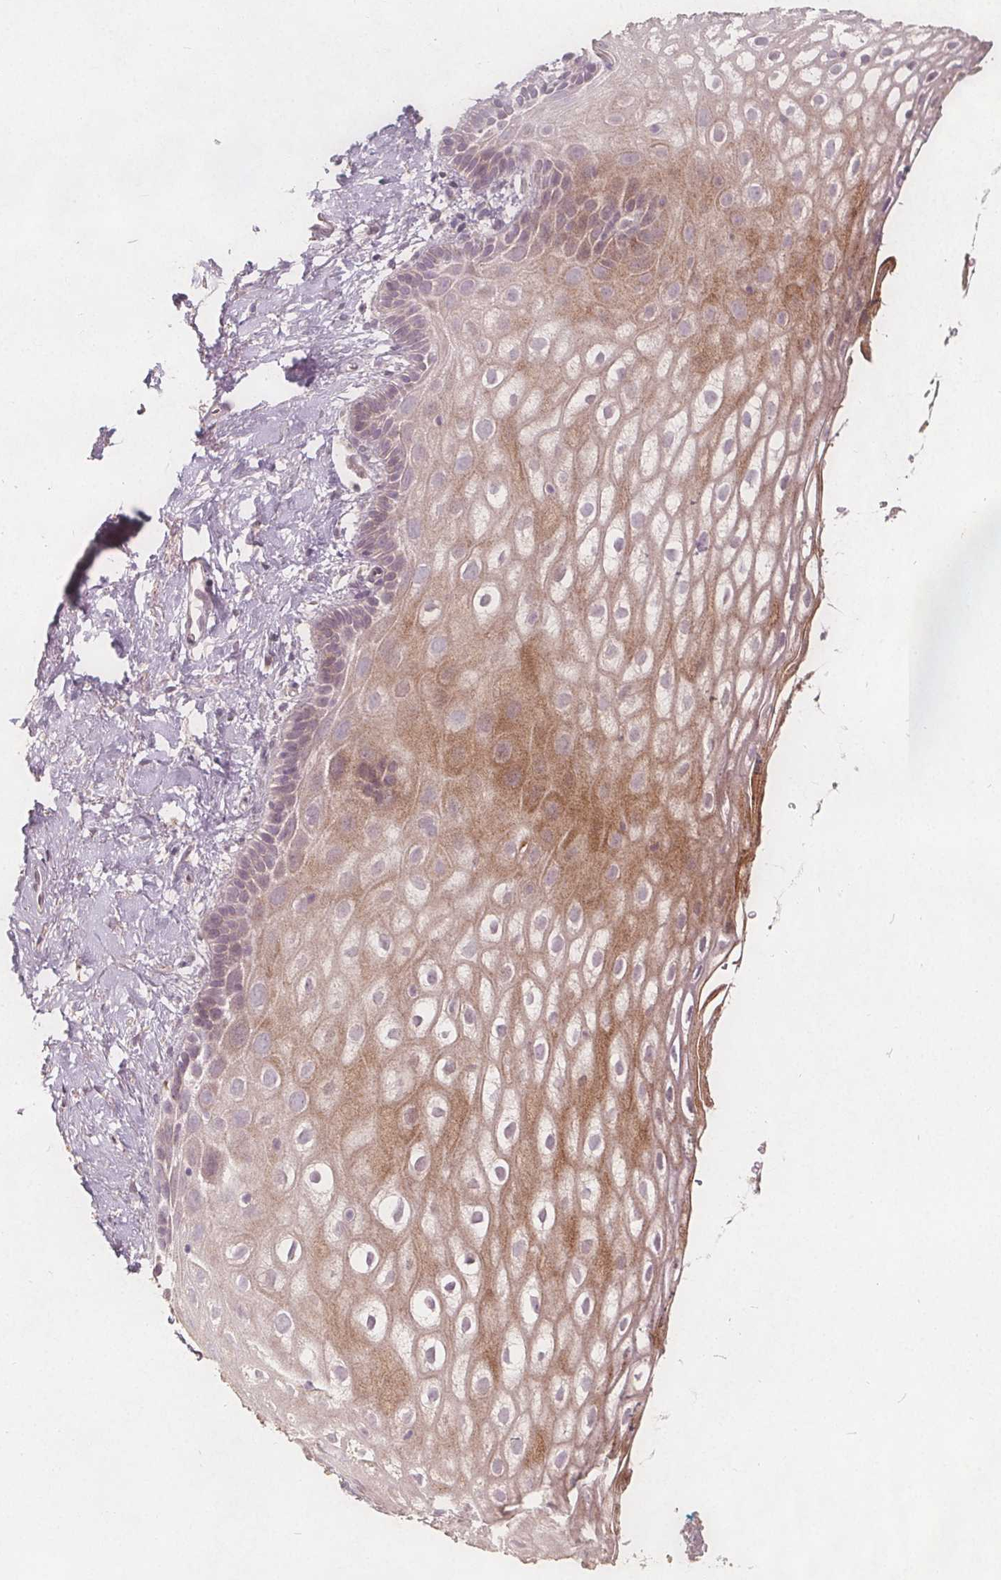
{"staining": {"intensity": "moderate", "quantity": "<25%", "location": "cytoplasmic/membranous"}, "tissue": "vagina", "cell_type": "Squamous epithelial cells", "image_type": "normal", "snomed": [{"axis": "morphology", "description": "Normal tissue, NOS"}, {"axis": "morphology", "description": "Adenocarcinoma, NOS"}, {"axis": "topography", "description": "Rectum"}, {"axis": "topography", "description": "Vagina"}, {"axis": "topography", "description": "Peripheral nerve tissue"}], "caption": "The image reveals staining of unremarkable vagina, revealing moderate cytoplasmic/membranous protein expression (brown color) within squamous epithelial cells. Immunohistochemistry (ihc) stains the protein in brown and the nuclei are stained blue.", "gene": "PTPRT", "patient": {"sex": "female", "age": 71}}